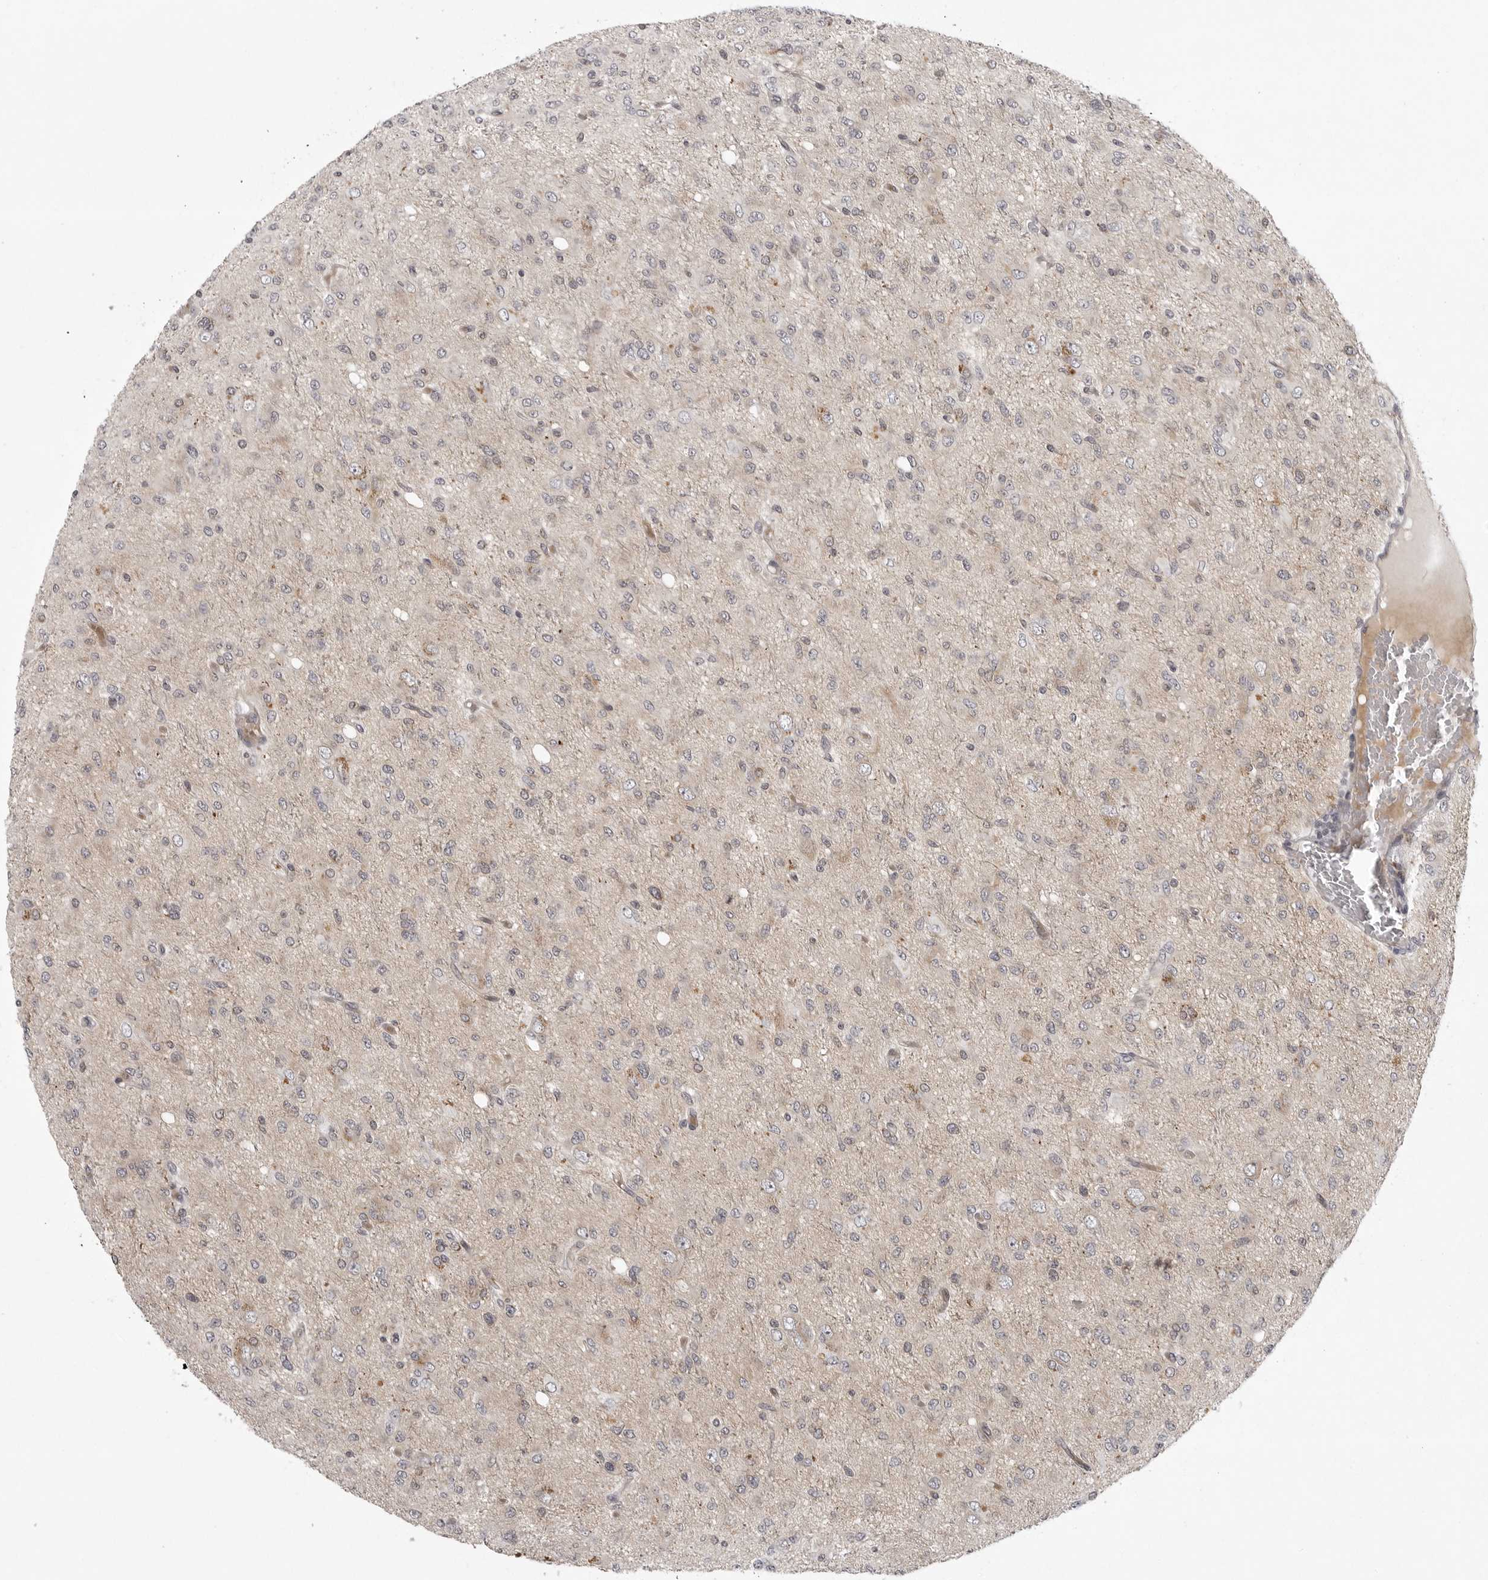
{"staining": {"intensity": "moderate", "quantity": "<25%", "location": "cytoplasmic/membranous"}, "tissue": "glioma", "cell_type": "Tumor cells", "image_type": "cancer", "snomed": [{"axis": "morphology", "description": "Glioma, malignant, High grade"}, {"axis": "topography", "description": "Brain"}], "caption": "Approximately <25% of tumor cells in high-grade glioma (malignant) show moderate cytoplasmic/membranous protein positivity as visualized by brown immunohistochemical staining.", "gene": "CD300LD", "patient": {"sex": "female", "age": 59}}